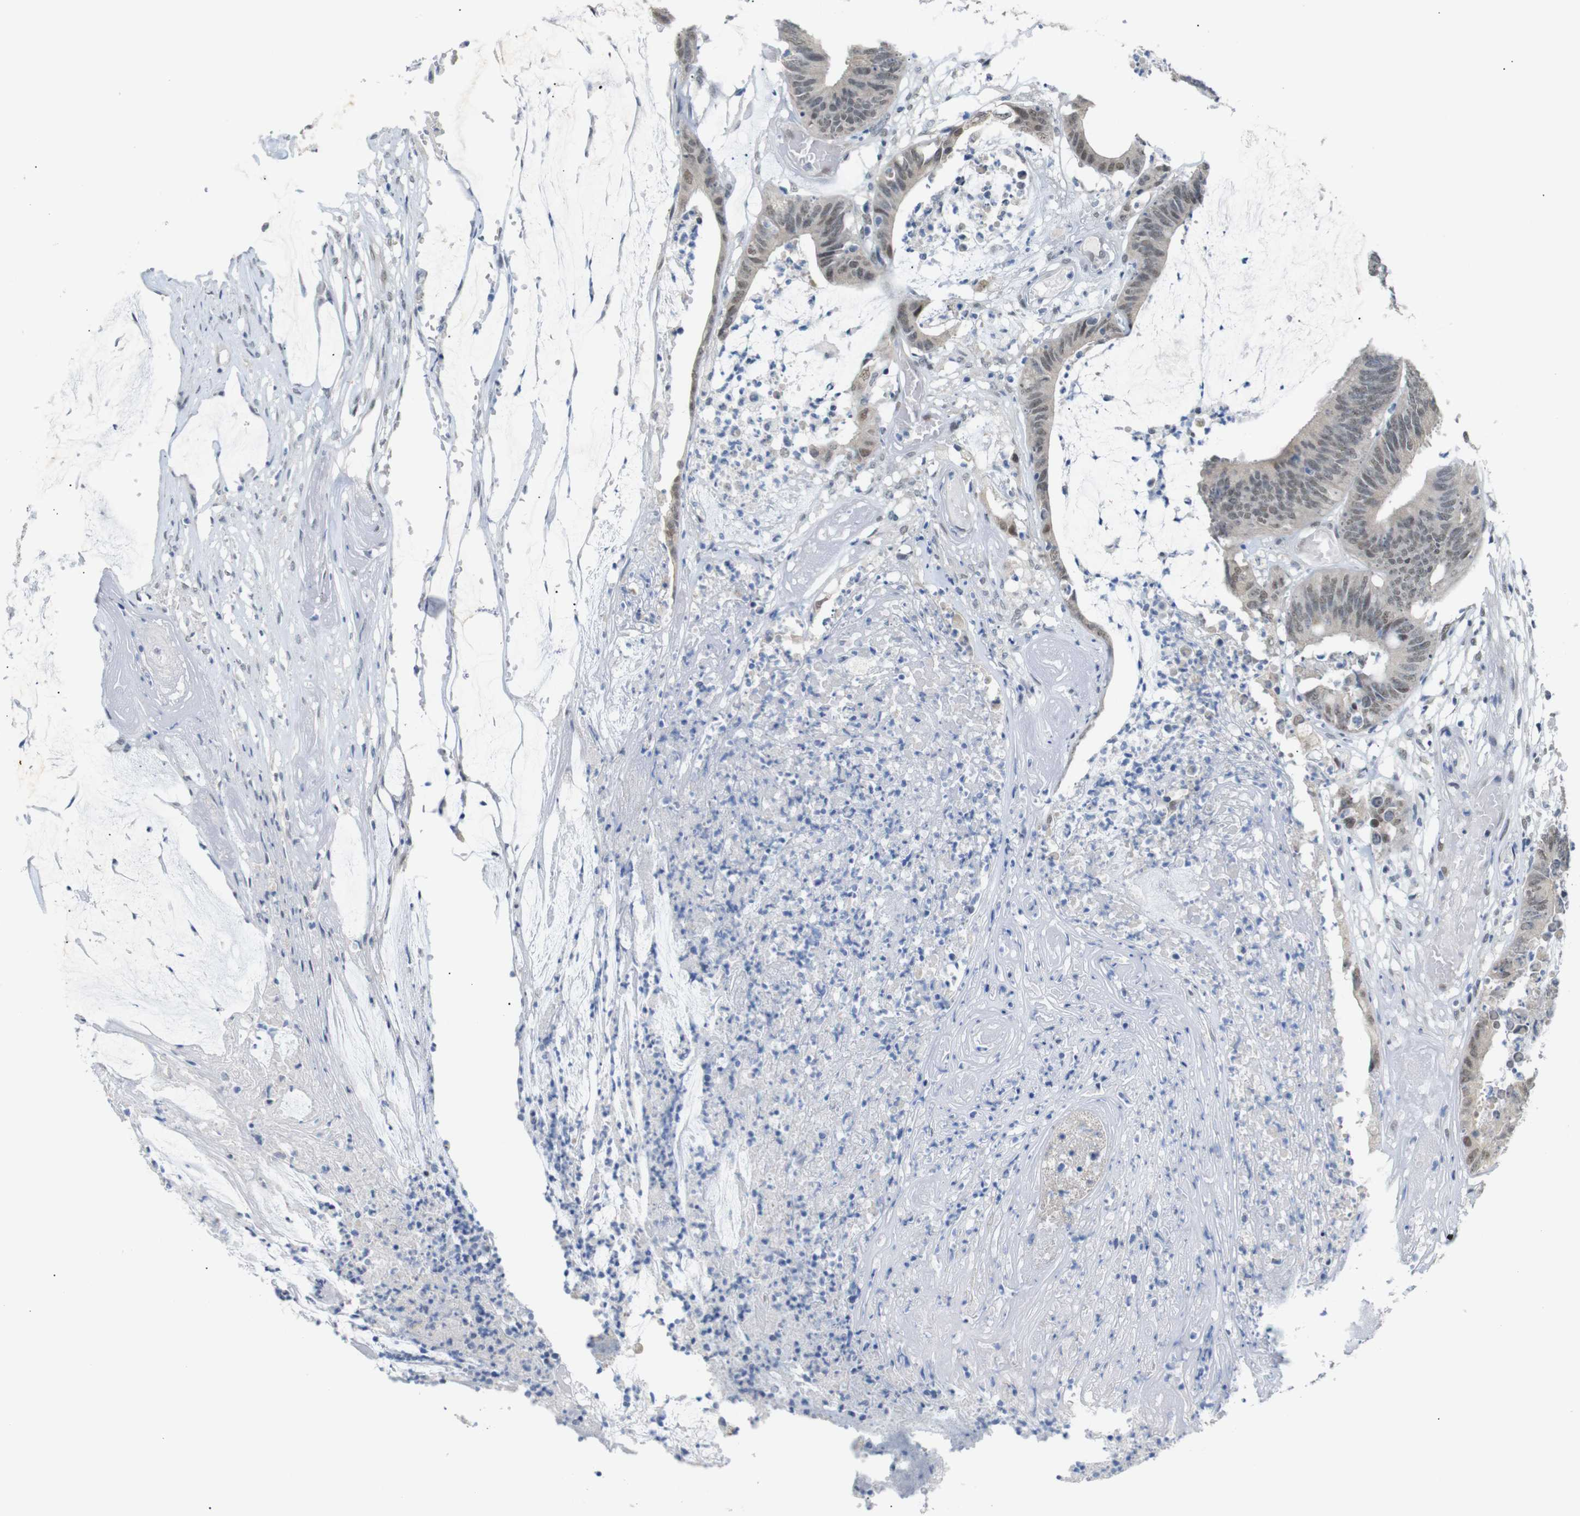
{"staining": {"intensity": "moderate", "quantity": "<25%", "location": "nuclear"}, "tissue": "colorectal cancer", "cell_type": "Tumor cells", "image_type": "cancer", "snomed": [{"axis": "morphology", "description": "Adenocarcinoma, NOS"}, {"axis": "topography", "description": "Rectum"}], "caption": "A low amount of moderate nuclear positivity is identified in approximately <25% of tumor cells in colorectal cancer tissue.", "gene": "GPR158", "patient": {"sex": "female", "age": 66}}